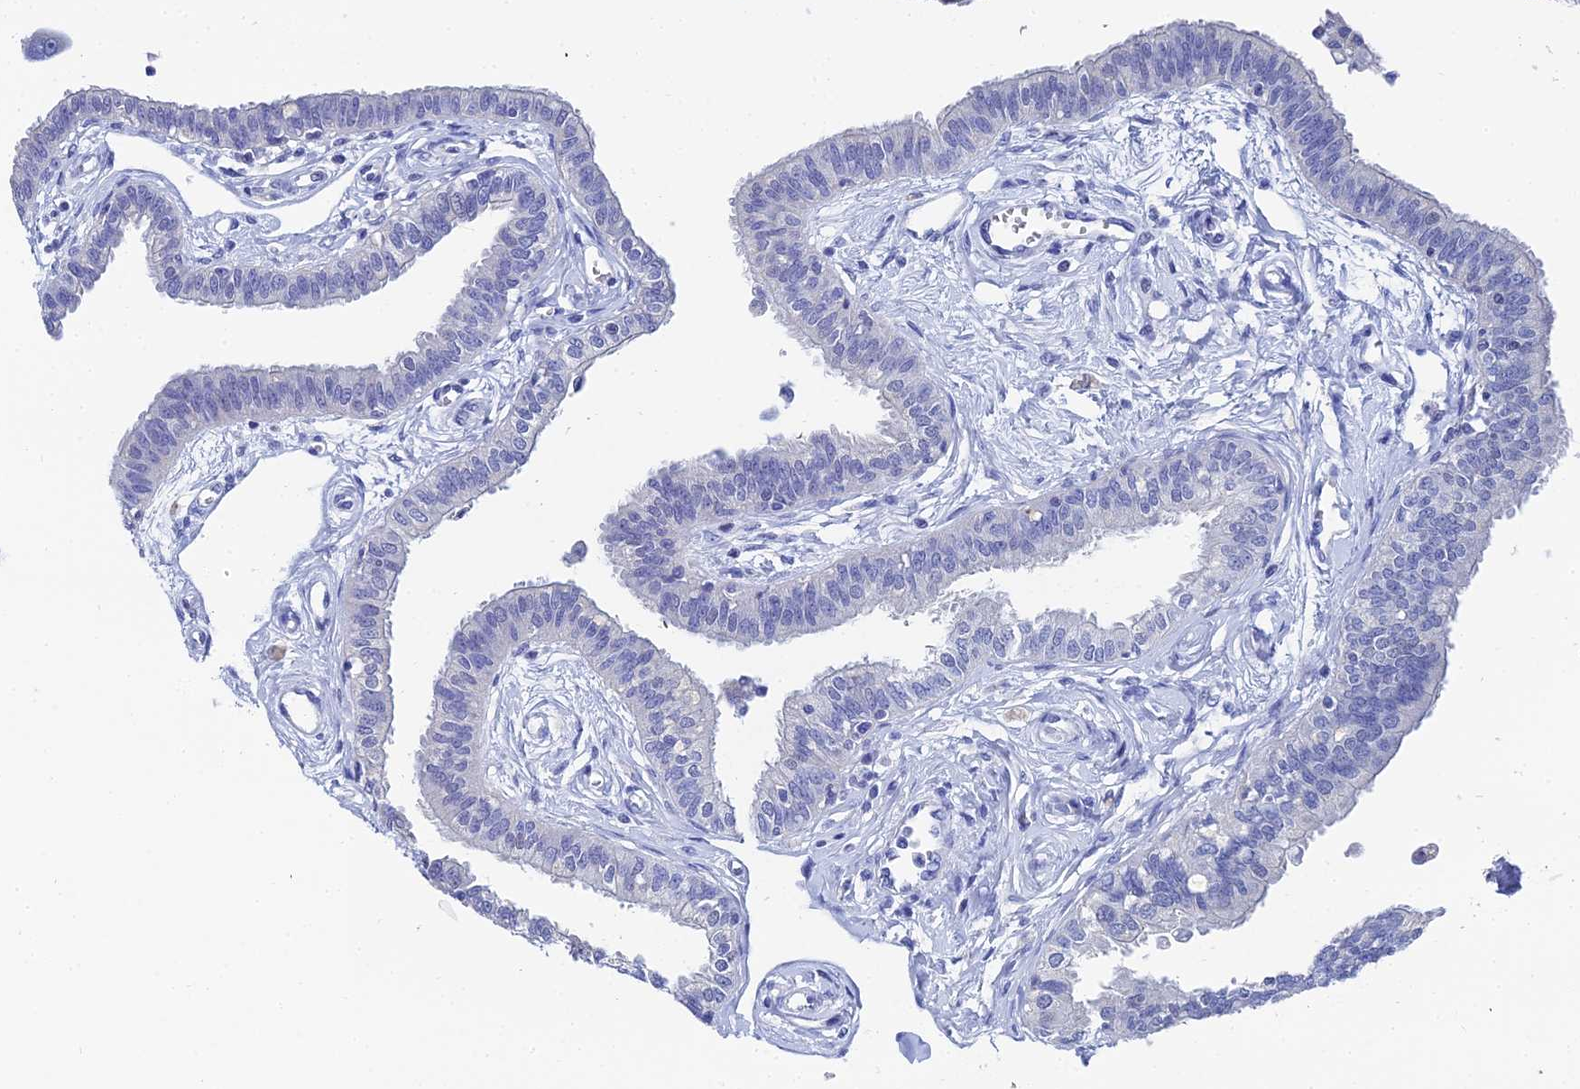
{"staining": {"intensity": "weak", "quantity": "<25%", "location": "cytoplasmic/membranous"}, "tissue": "fallopian tube", "cell_type": "Glandular cells", "image_type": "normal", "snomed": [{"axis": "morphology", "description": "Normal tissue, NOS"}, {"axis": "morphology", "description": "Carcinoma, NOS"}, {"axis": "topography", "description": "Fallopian tube"}, {"axis": "topography", "description": "Ovary"}], "caption": "DAB (3,3'-diaminobenzidine) immunohistochemical staining of benign fallopian tube displays no significant staining in glandular cells. (Immunohistochemistry, brightfield microscopy, high magnification).", "gene": "OCM2", "patient": {"sex": "female", "age": 59}}